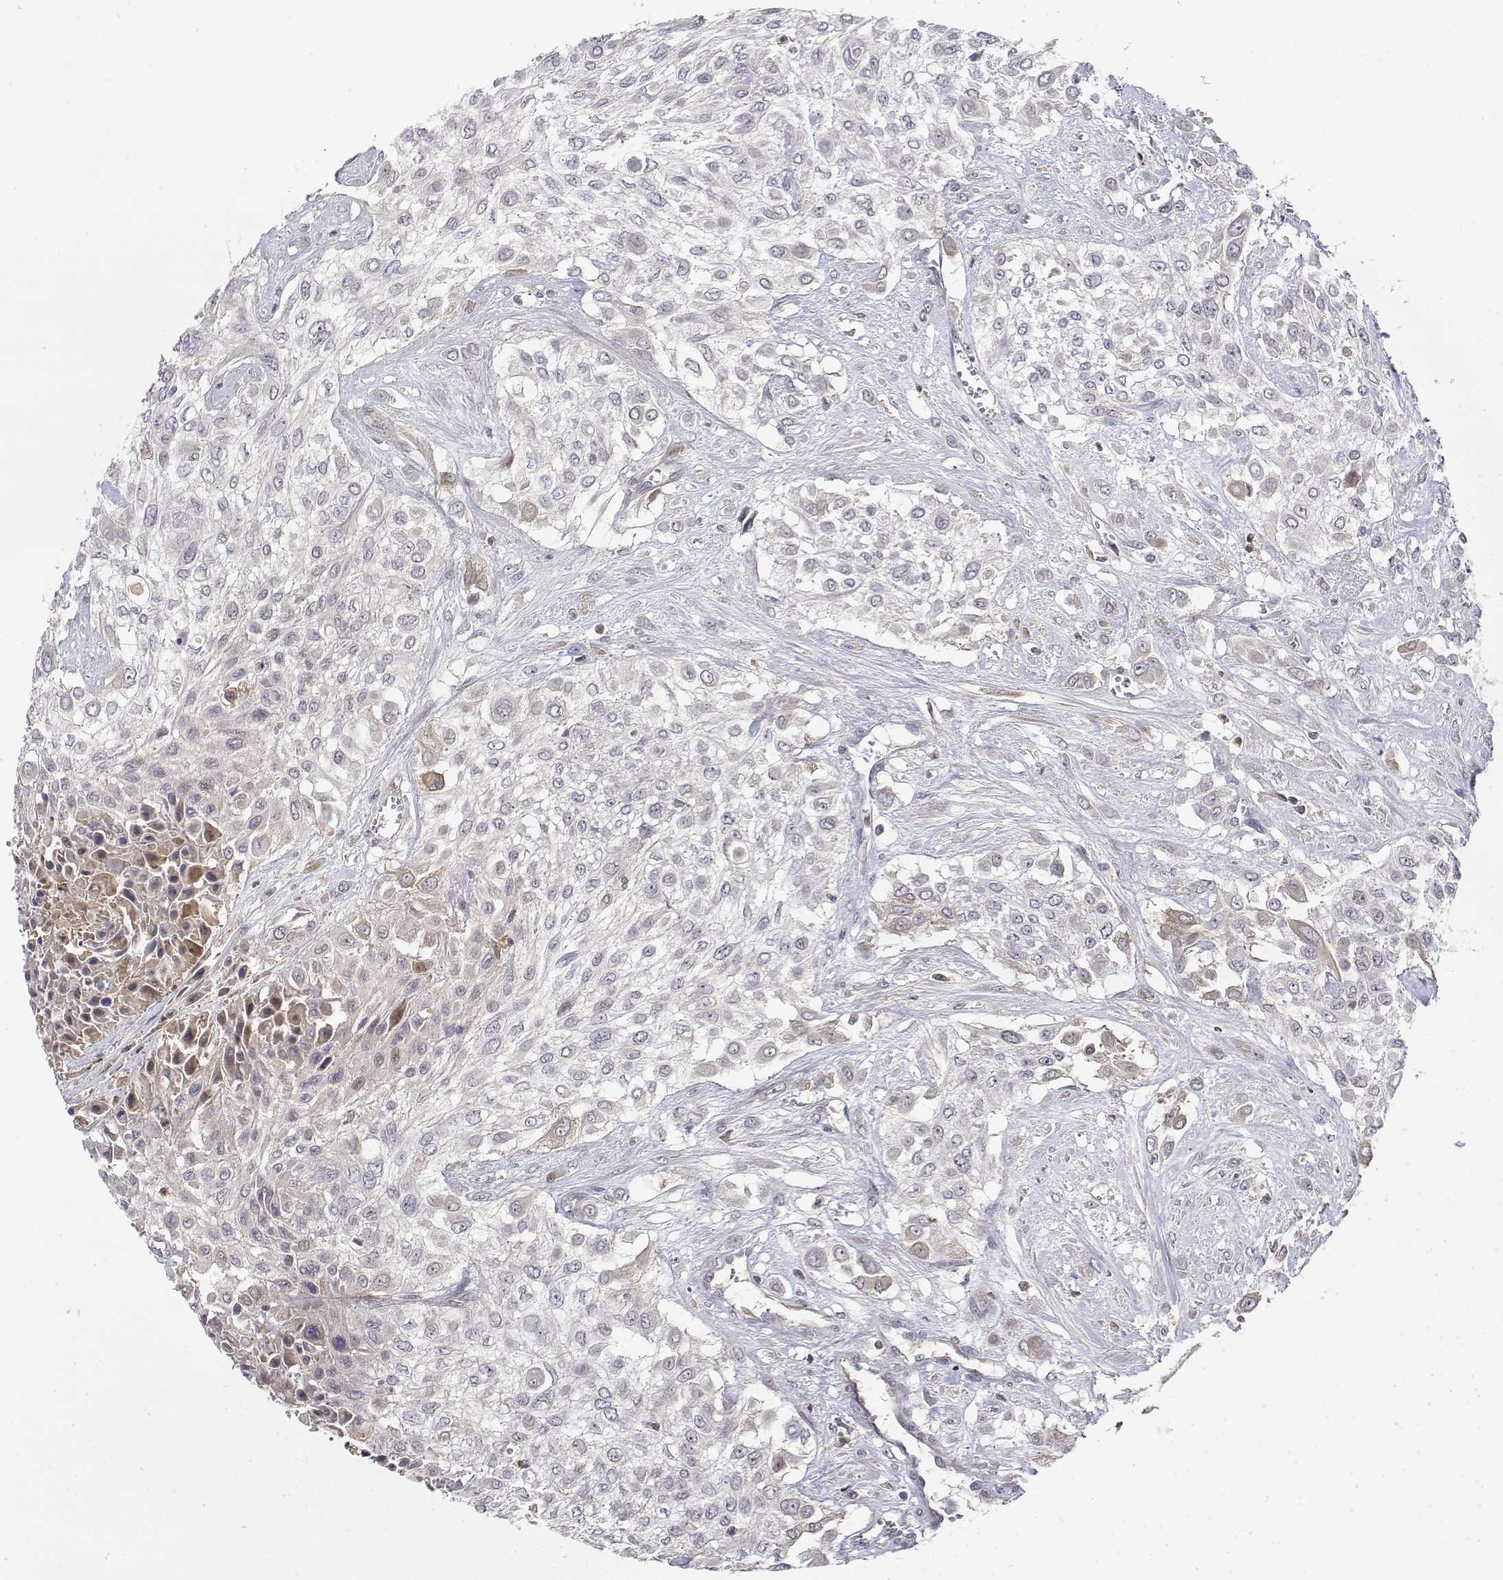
{"staining": {"intensity": "negative", "quantity": "none", "location": "none"}, "tissue": "urothelial cancer", "cell_type": "Tumor cells", "image_type": "cancer", "snomed": [{"axis": "morphology", "description": "Urothelial carcinoma, High grade"}, {"axis": "topography", "description": "Urinary bladder"}], "caption": "Immunohistochemistry histopathology image of neoplastic tissue: human urothelial carcinoma (high-grade) stained with DAB shows no significant protein positivity in tumor cells.", "gene": "IGFBP4", "patient": {"sex": "male", "age": 57}}